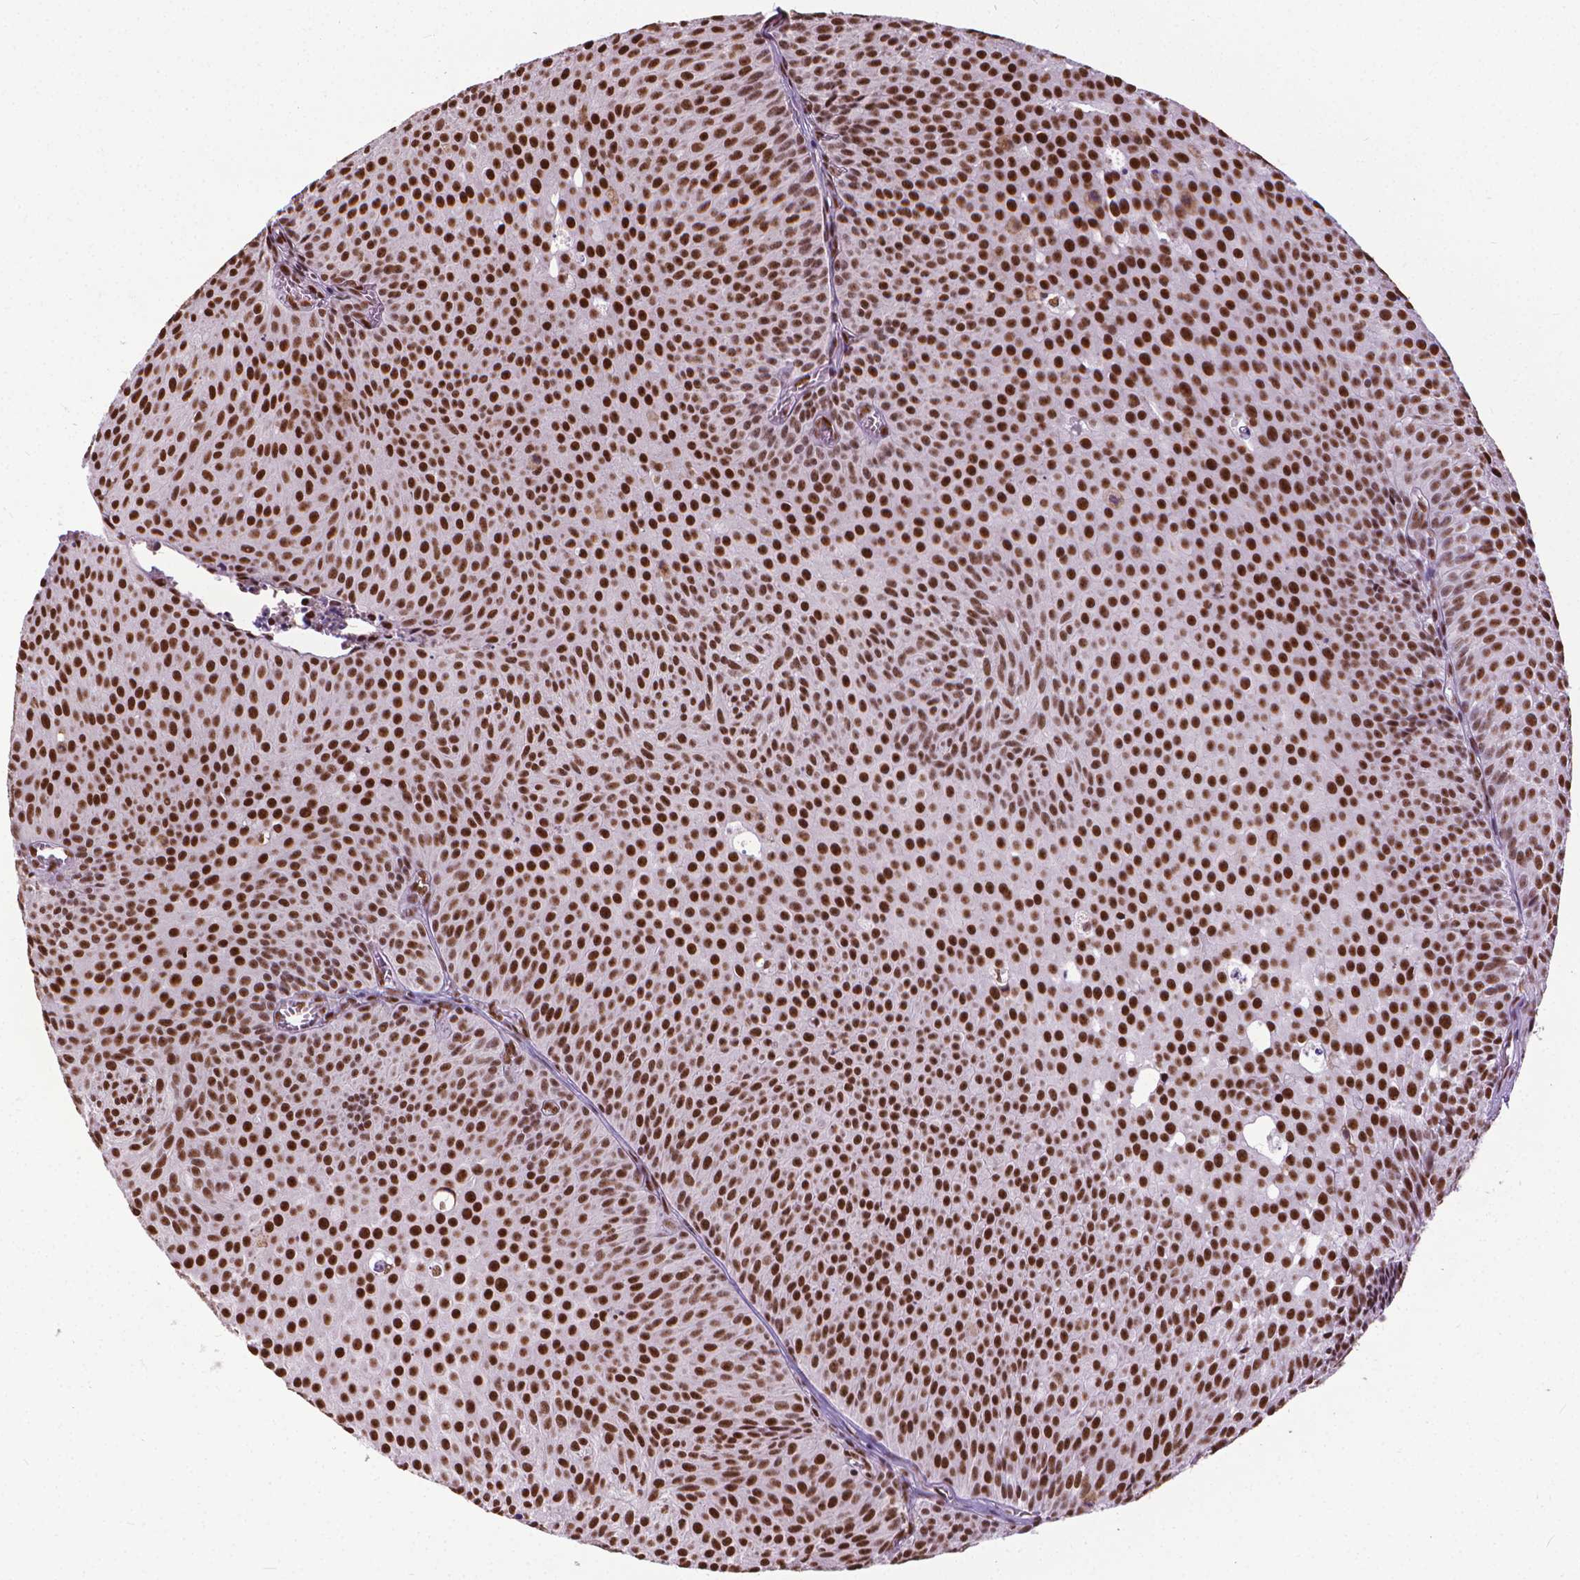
{"staining": {"intensity": "strong", "quantity": ">75%", "location": "nuclear"}, "tissue": "urothelial cancer", "cell_type": "Tumor cells", "image_type": "cancer", "snomed": [{"axis": "morphology", "description": "Urothelial carcinoma, Low grade"}, {"axis": "topography", "description": "Urinary bladder"}], "caption": "Immunohistochemical staining of human urothelial cancer shows strong nuclear protein staining in approximately >75% of tumor cells.", "gene": "AKAP8", "patient": {"sex": "male", "age": 63}}